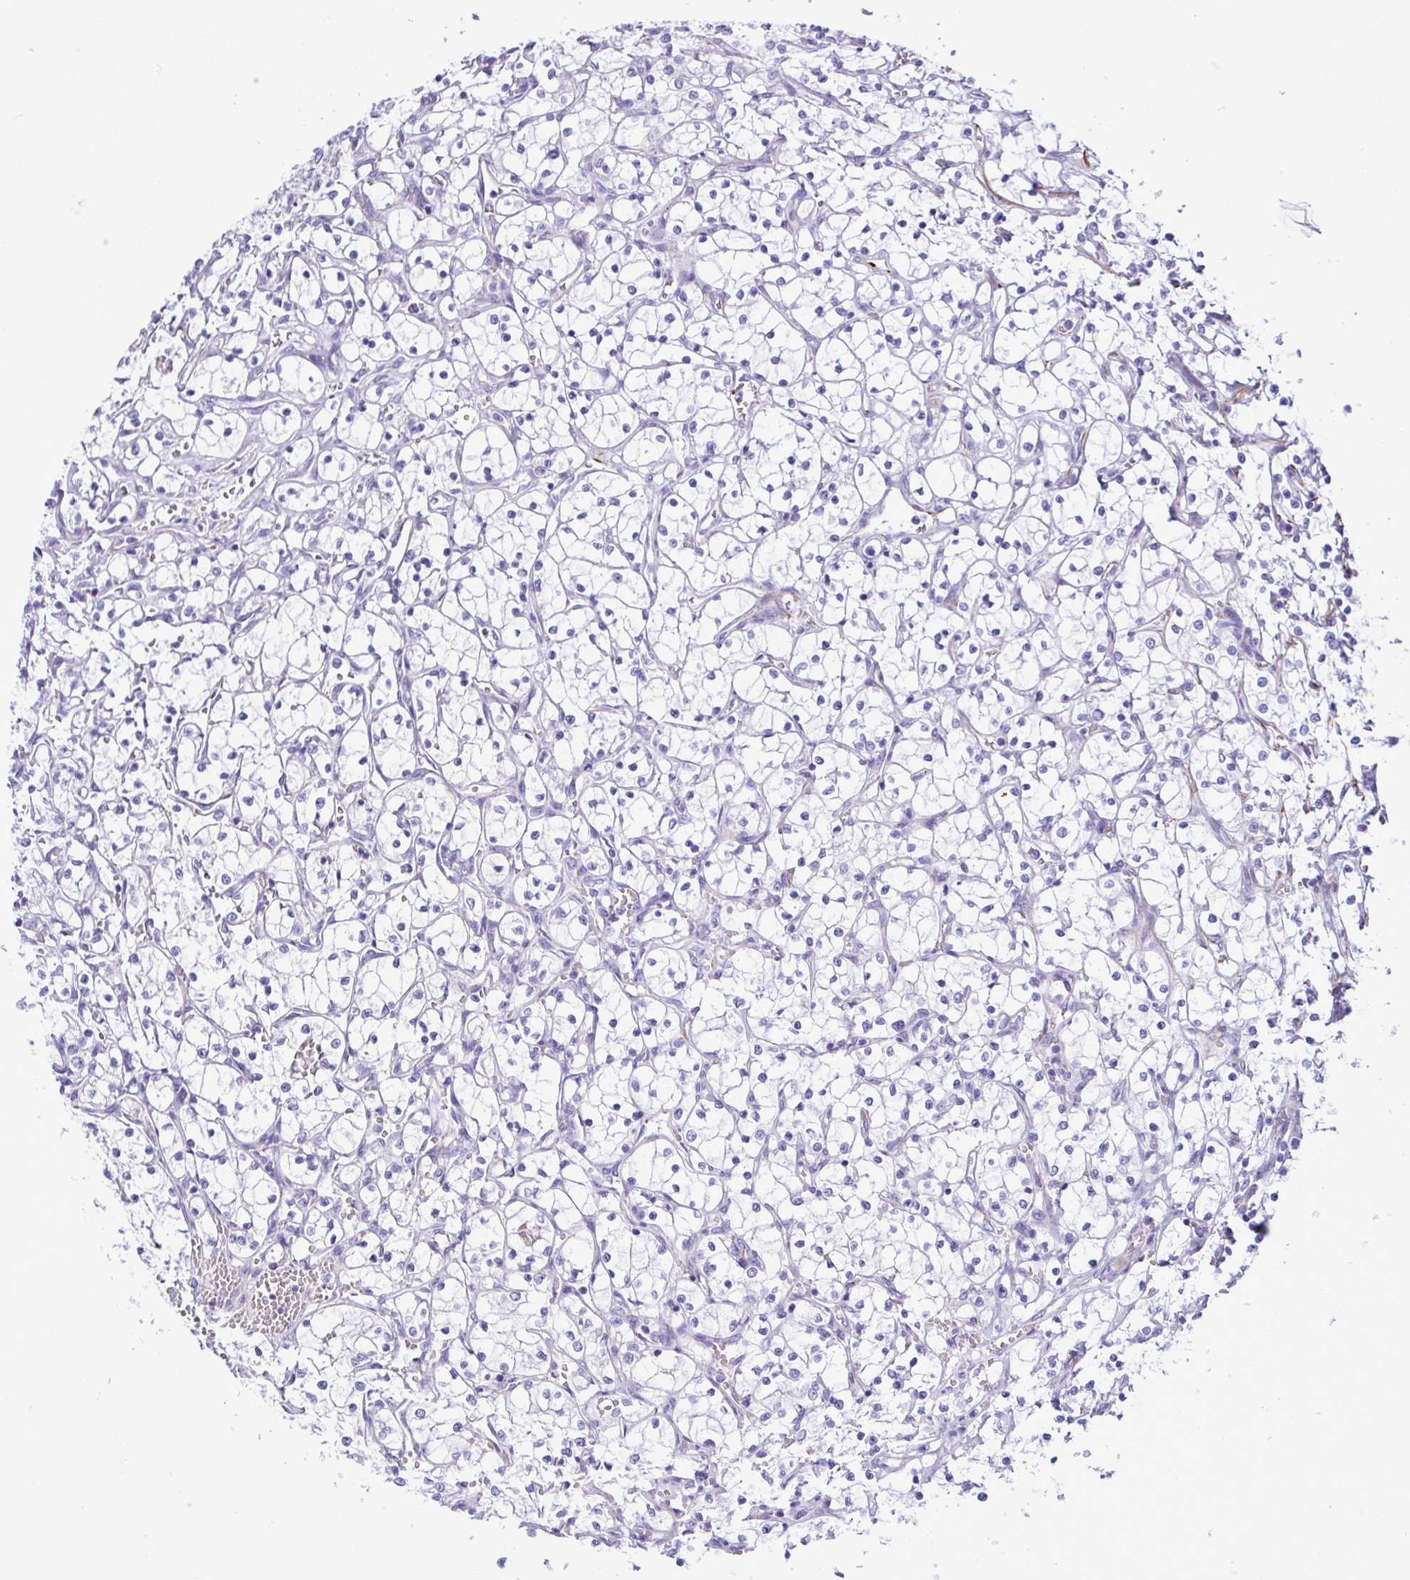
{"staining": {"intensity": "negative", "quantity": "none", "location": "none"}, "tissue": "renal cancer", "cell_type": "Tumor cells", "image_type": "cancer", "snomed": [{"axis": "morphology", "description": "Adenocarcinoma, NOS"}, {"axis": "topography", "description": "Kidney"}], "caption": "An immunohistochemistry (IHC) photomicrograph of adenocarcinoma (renal) is shown. There is no staining in tumor cells of adenocarcinoma (renal).", "gene": "SMAD5", "patient": {"sex": "female", "age": 69}}